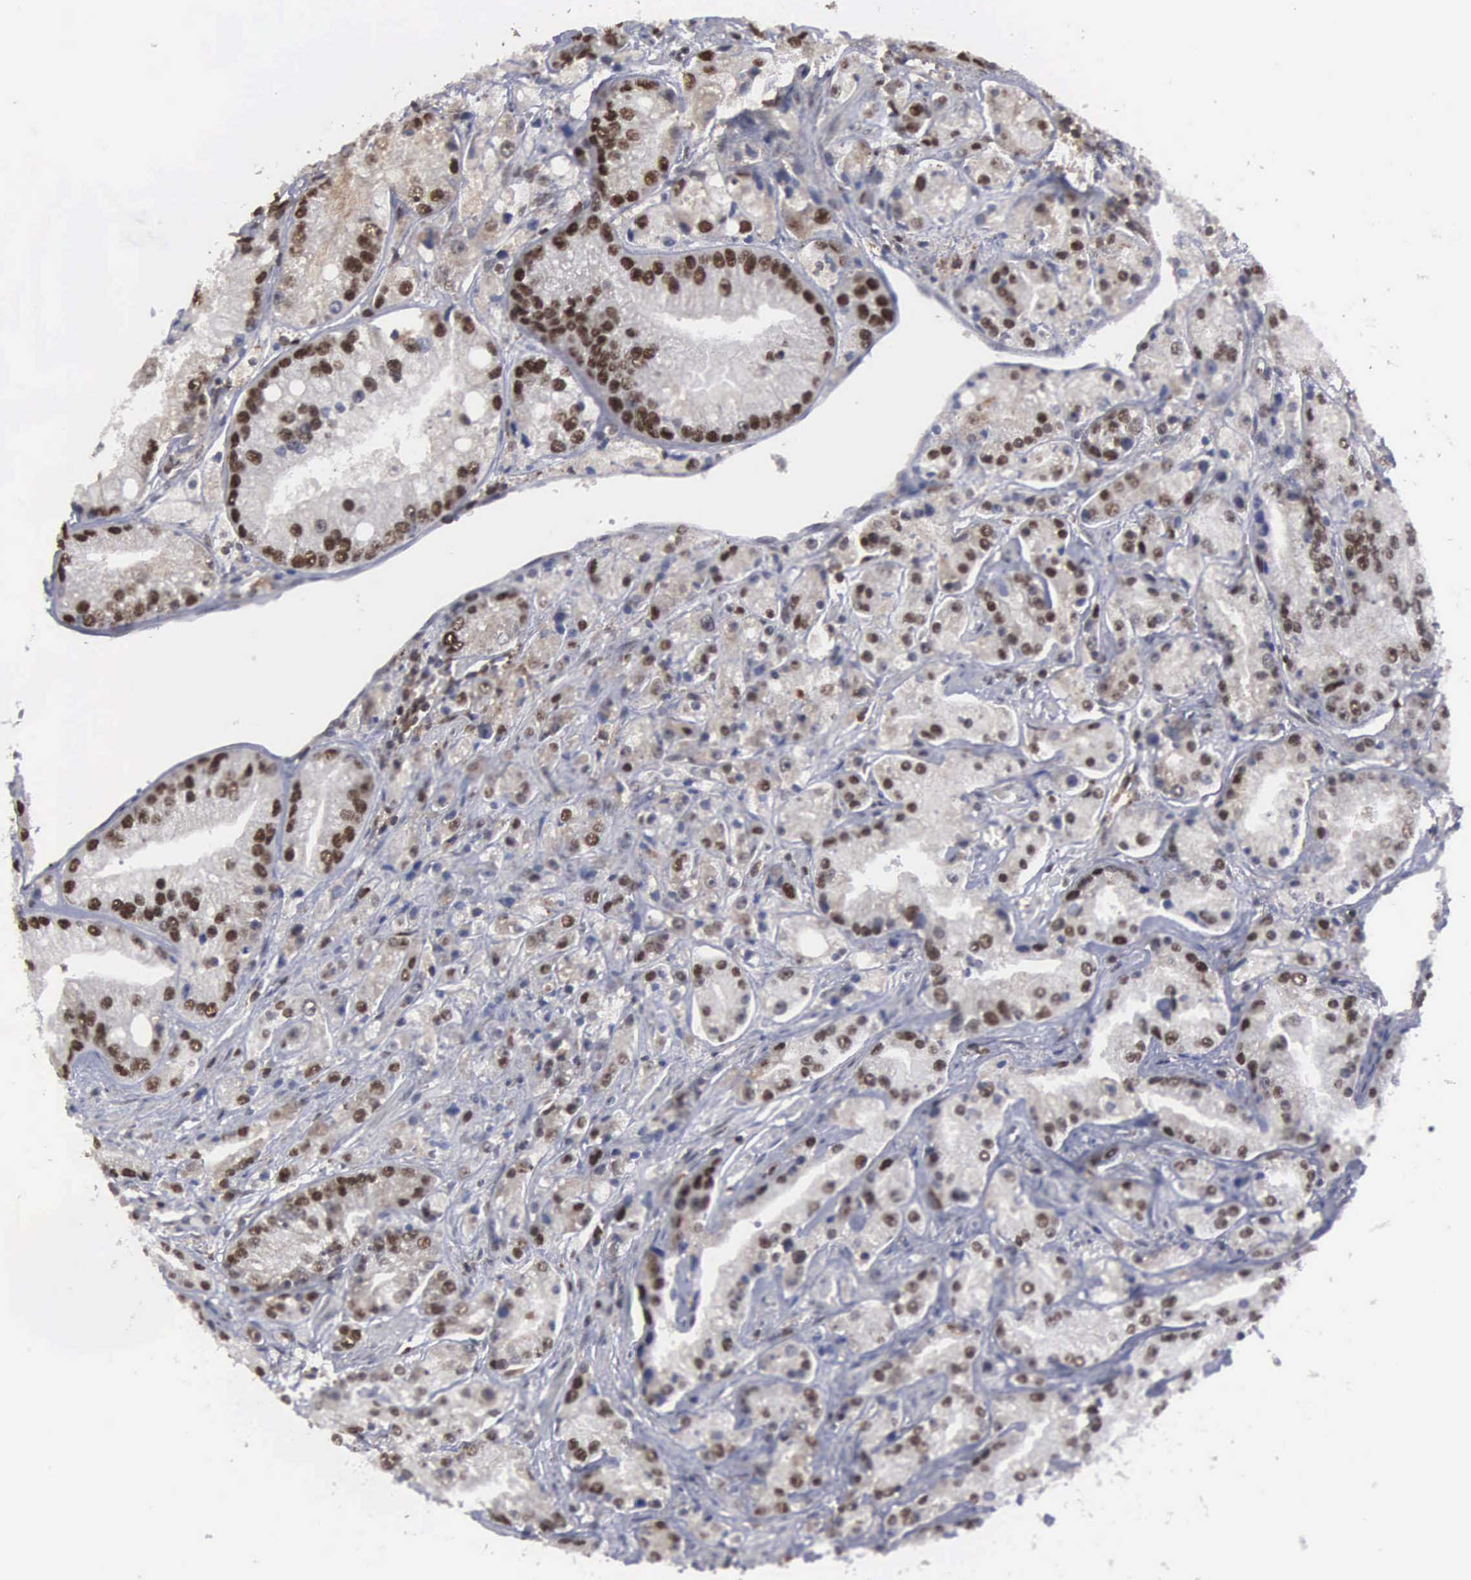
{"staining": {"intensity": "strong", "quantity": "25%-75%", "location": "nuclear"}, "tissue": "prostate cancer", "cell_type": "Tumor cells", "image_type": "cancer", "snomed": [{"axis": "morphology", "description": "Adenocarcinoma, Medium grade"}, {"axis": "topography", "description": "Prostate"}], "caption": "Human adenocarcinoma (medium-grade) (prostate) stained with a protein marker displays strong staining in tumor cells.", "gene": "TRMT5", "patient": {"sex": "male", "age": 72}}